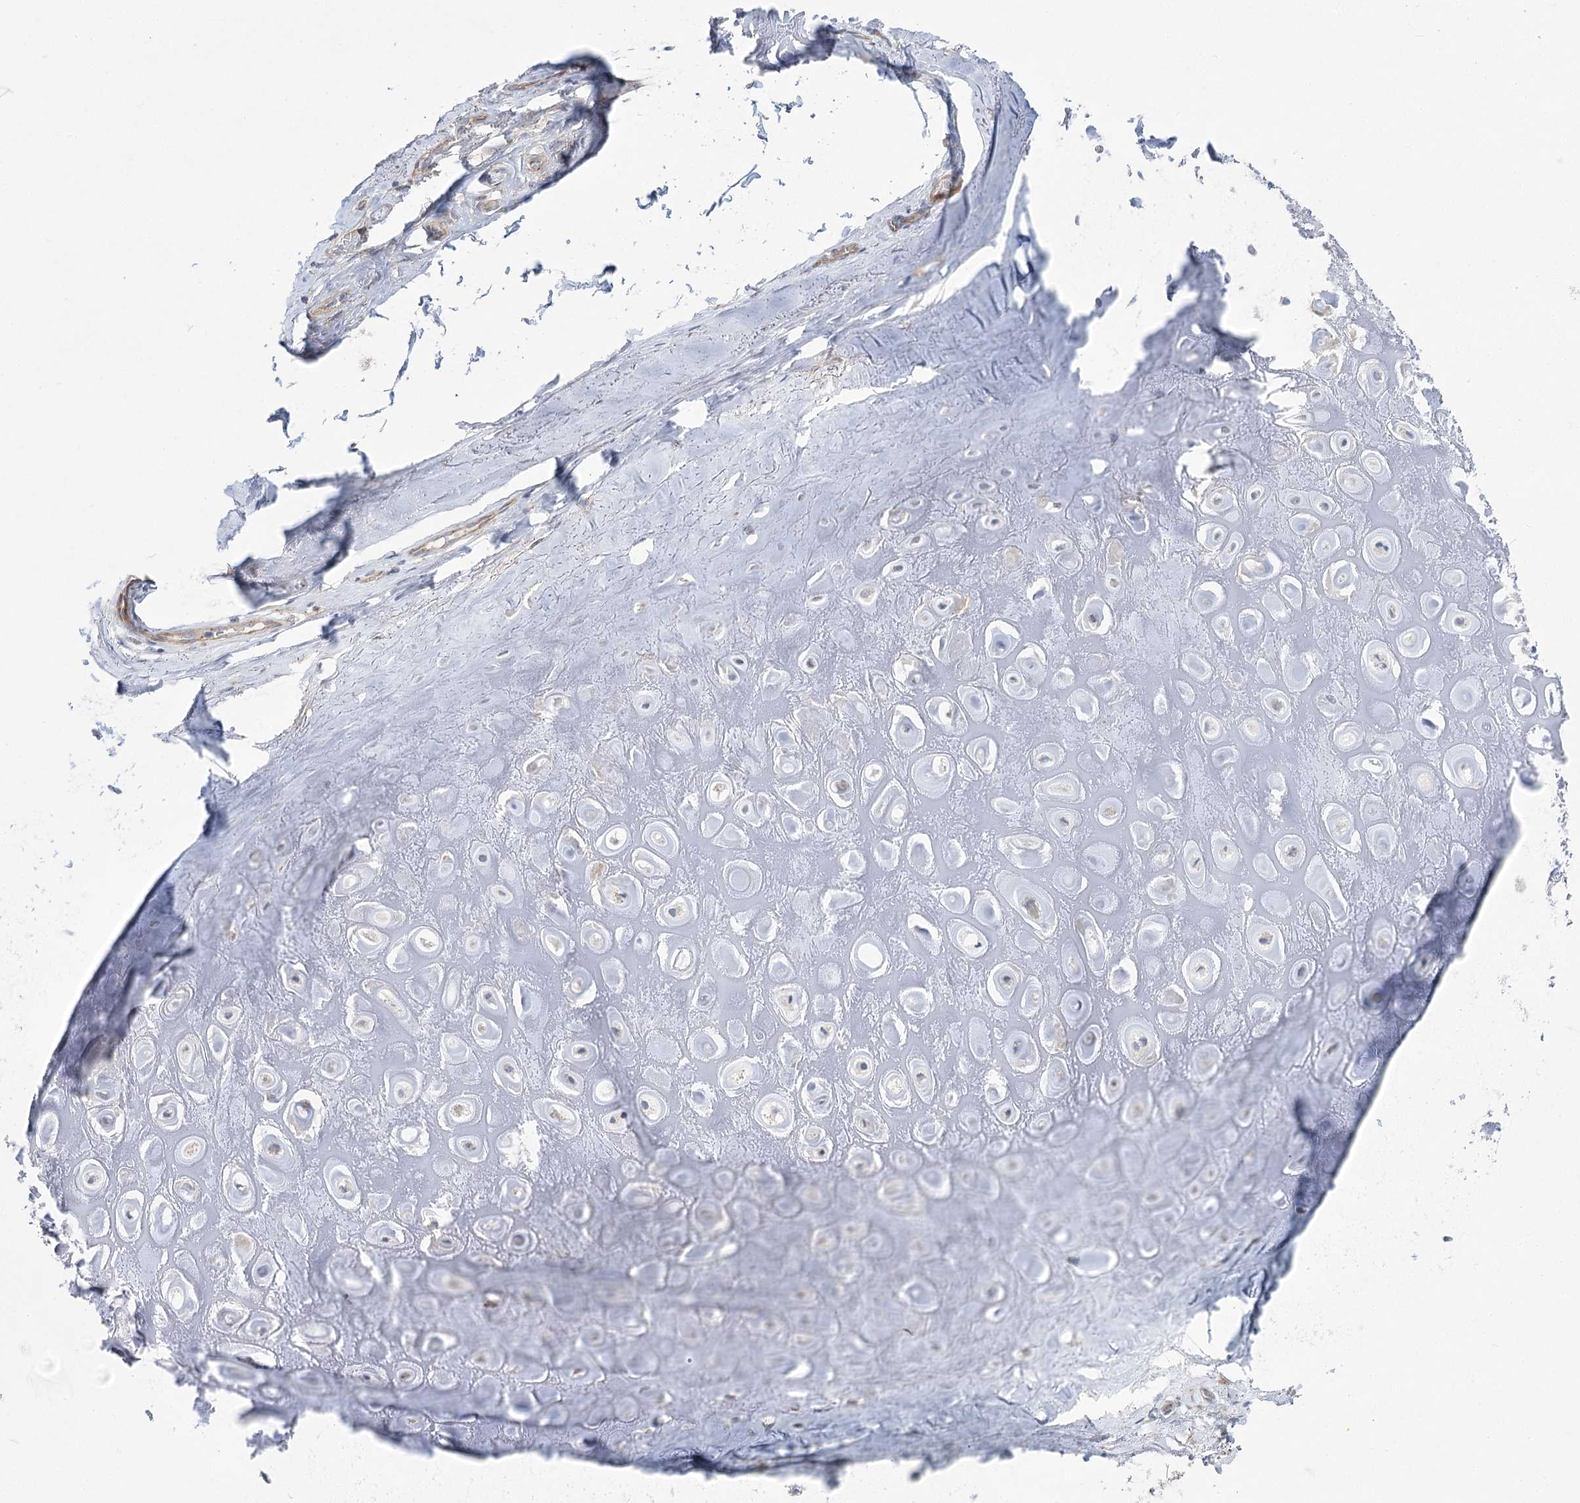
{"staining": {"intensity": "weak", "quantity": "<25%", "location": "cytoplasmic/membranous"}, "tissue": "adipose tissue", "cell_type": "Adipocytes", "image_type": "normal", "snomed": [{"axis": "morphology", "description": "Normal tissue, NOS"}, {"axis": "morphology", "description": "Basal cell carcinoma"}, {"axis": "topography", "description": "Skin"}], "caption": "The histopathology image reveals no significant positivity in adipocytes of adipose tissue. (Brightfield microscopy of DAB (3,3'-diaminobenzidine) immunohistochemistry at high magnification).", "gene": "SCN11A", "patient": {"sex": "female", "age": 89}}